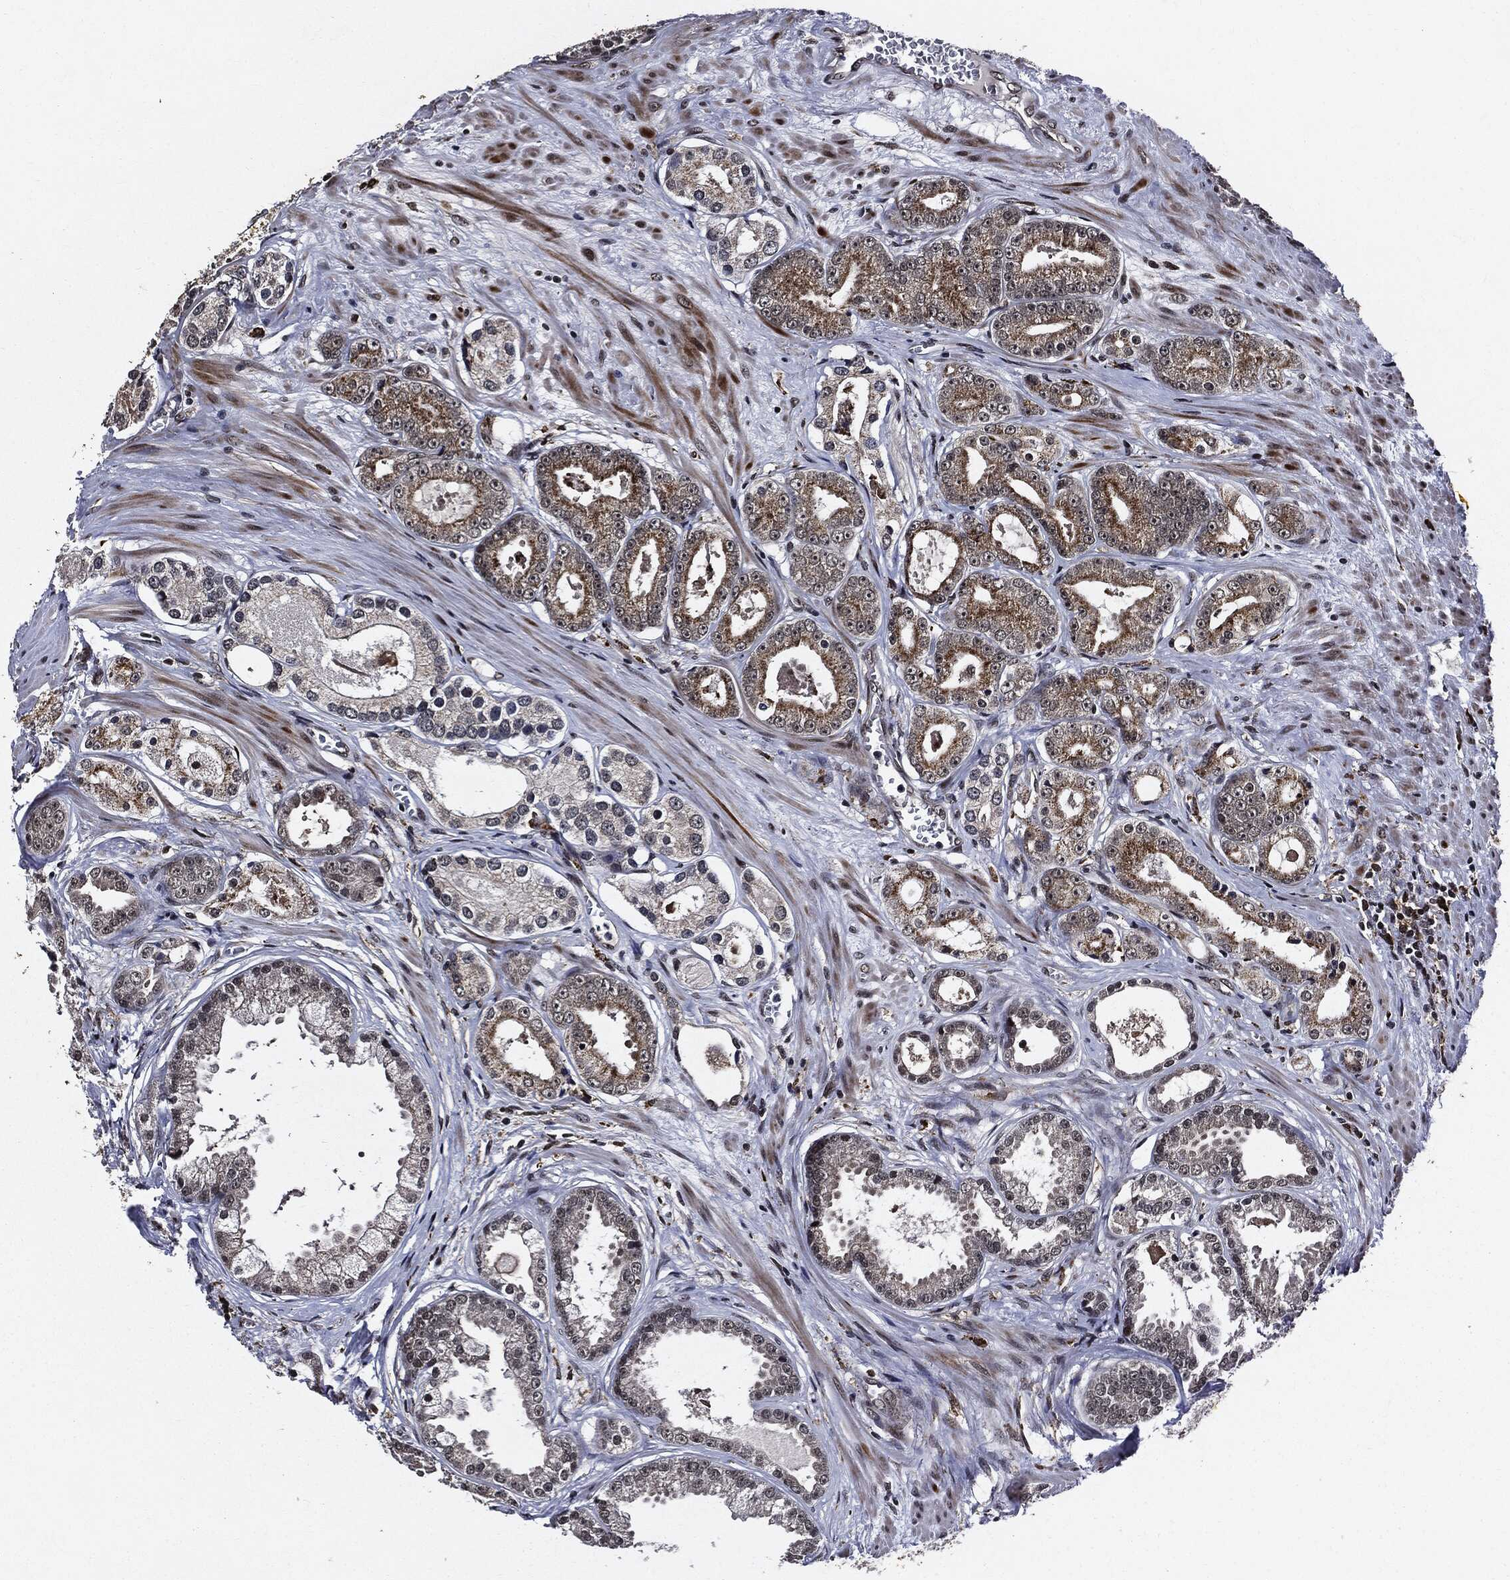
{"staining": {"intensity": "weak", "quantity": "25%-75%", "location": "cytoplasmic/membranous"}, "tissue": "prostate cancer", "cell_type": "Tumor cells", "image_type": "cancer", "snomed": [{"axis": "morphology", "description": "Adenocarcinoma, NOS"}, {"axis": "topography", "description": "Prostate"}], "caption": "Adenocarcinoma (prostate) tissue shows weak cytoplasmic/membranous positivity in approximately 25%-75% of tumor cells The staining was performed using DAB, with brown indicating positive protein expression. Nuclei are stained blue with hematoxylin.", "gene": "SUGT1", "patient": {"sex": "male", "age": 61}}